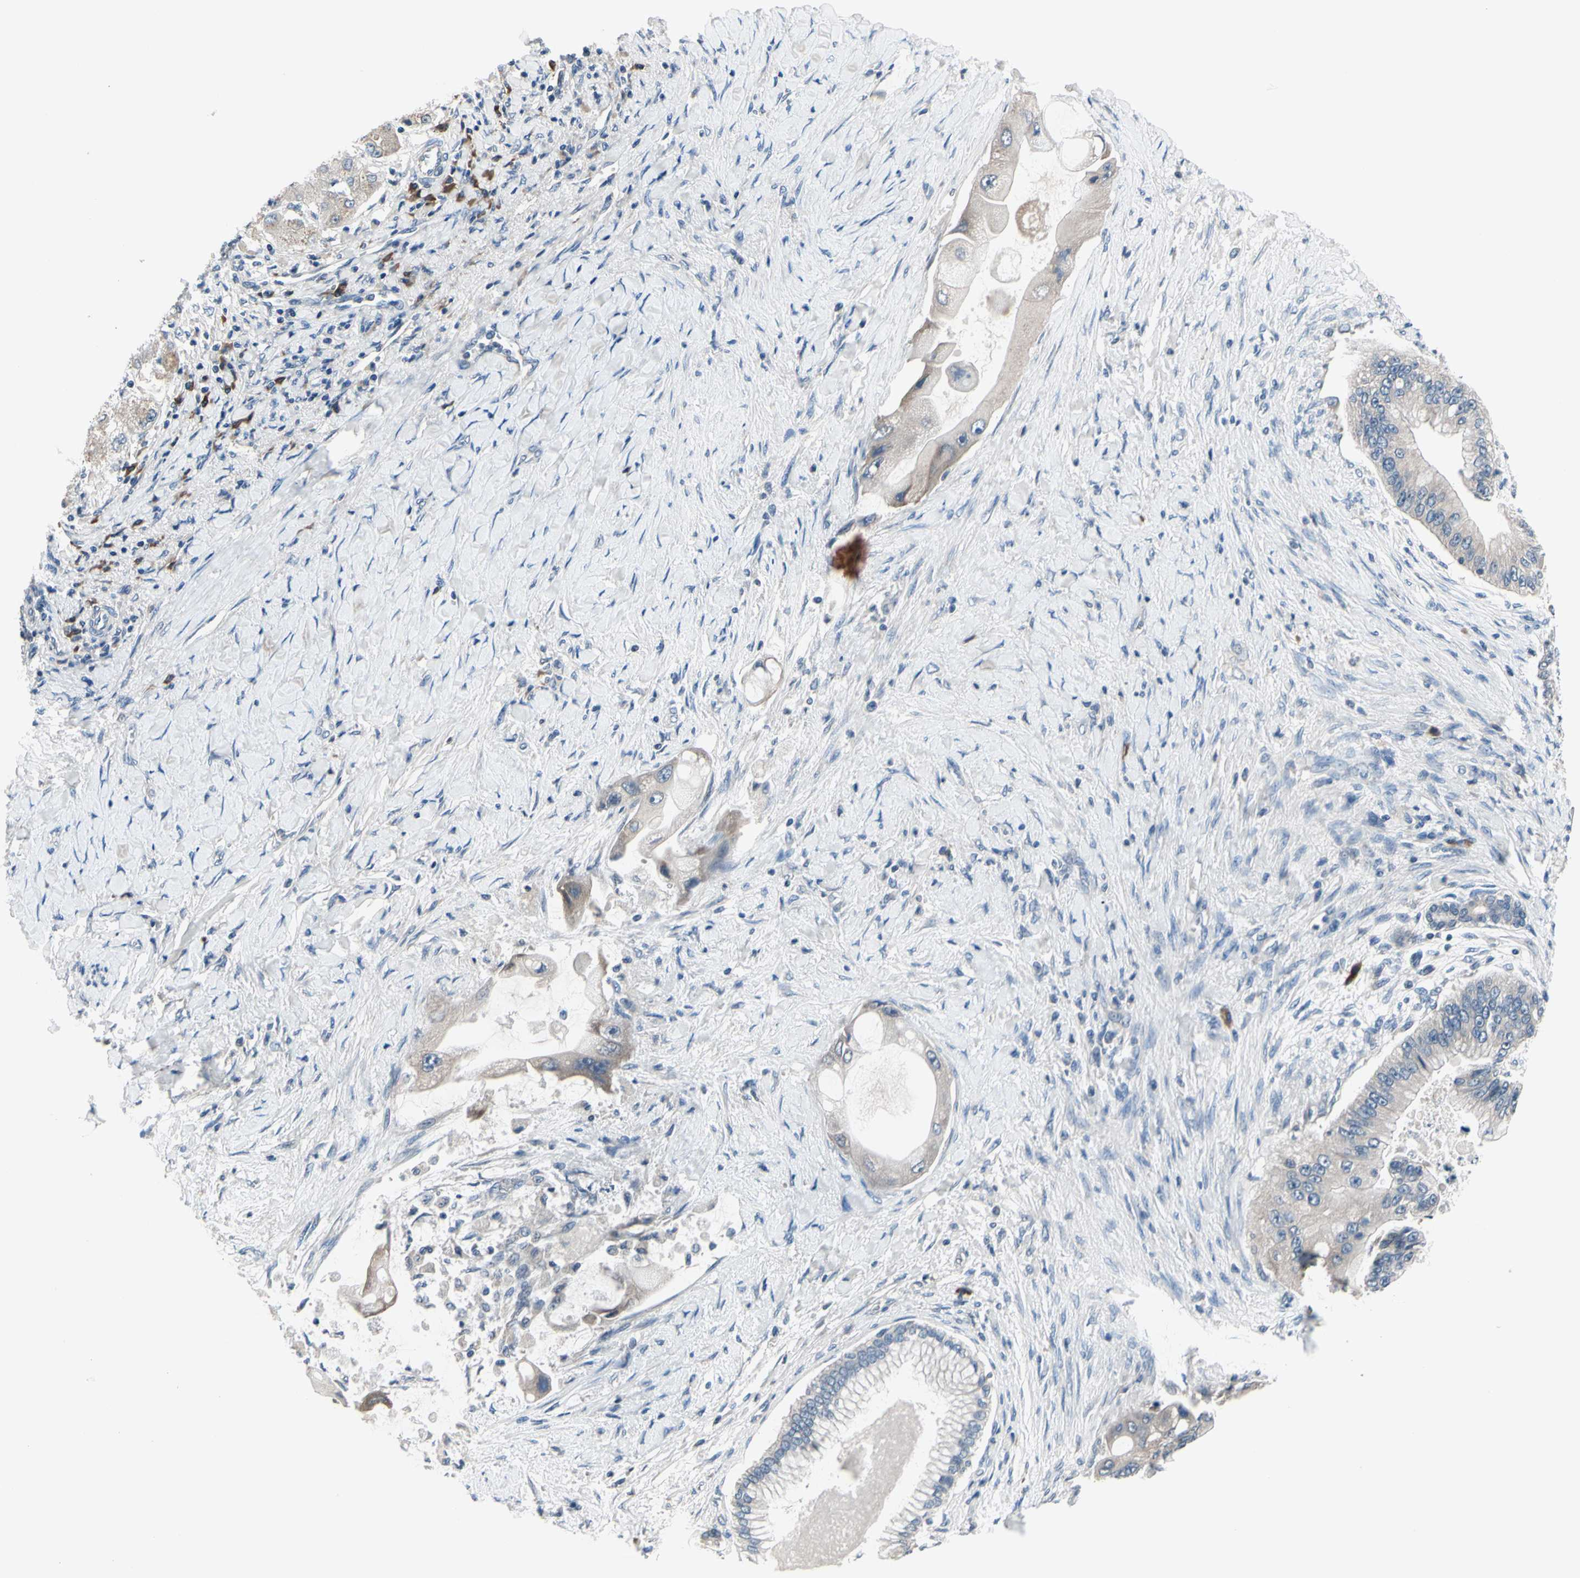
{"staining": {"intensity": "weak", "quantity": "25%-75%", "location": "cytoplasmic/membranous"}, "tissue": "liver cancer", "cell_type": "Tumor cells", "image_type": "cancer", "snomed": [{"axis": "morphology", "description": "Normal tissue, NOS"}, {"axis": "morphology", "description": "Cholangiocarcinoma"}, {"axis": "topography", "description": "Liver"}, {"axis": "topography", "description": "Peripheral nerve tissue"}], "caption": "Immunohistochemical staining of human liver cholangiocarcinoma demonstrates low levels of weak cytoplasmic/membranous positivity in about 25%-75% of tumor cells.", "gene": "SELENOK", "patient": {"sex": "male", "age": 50}}